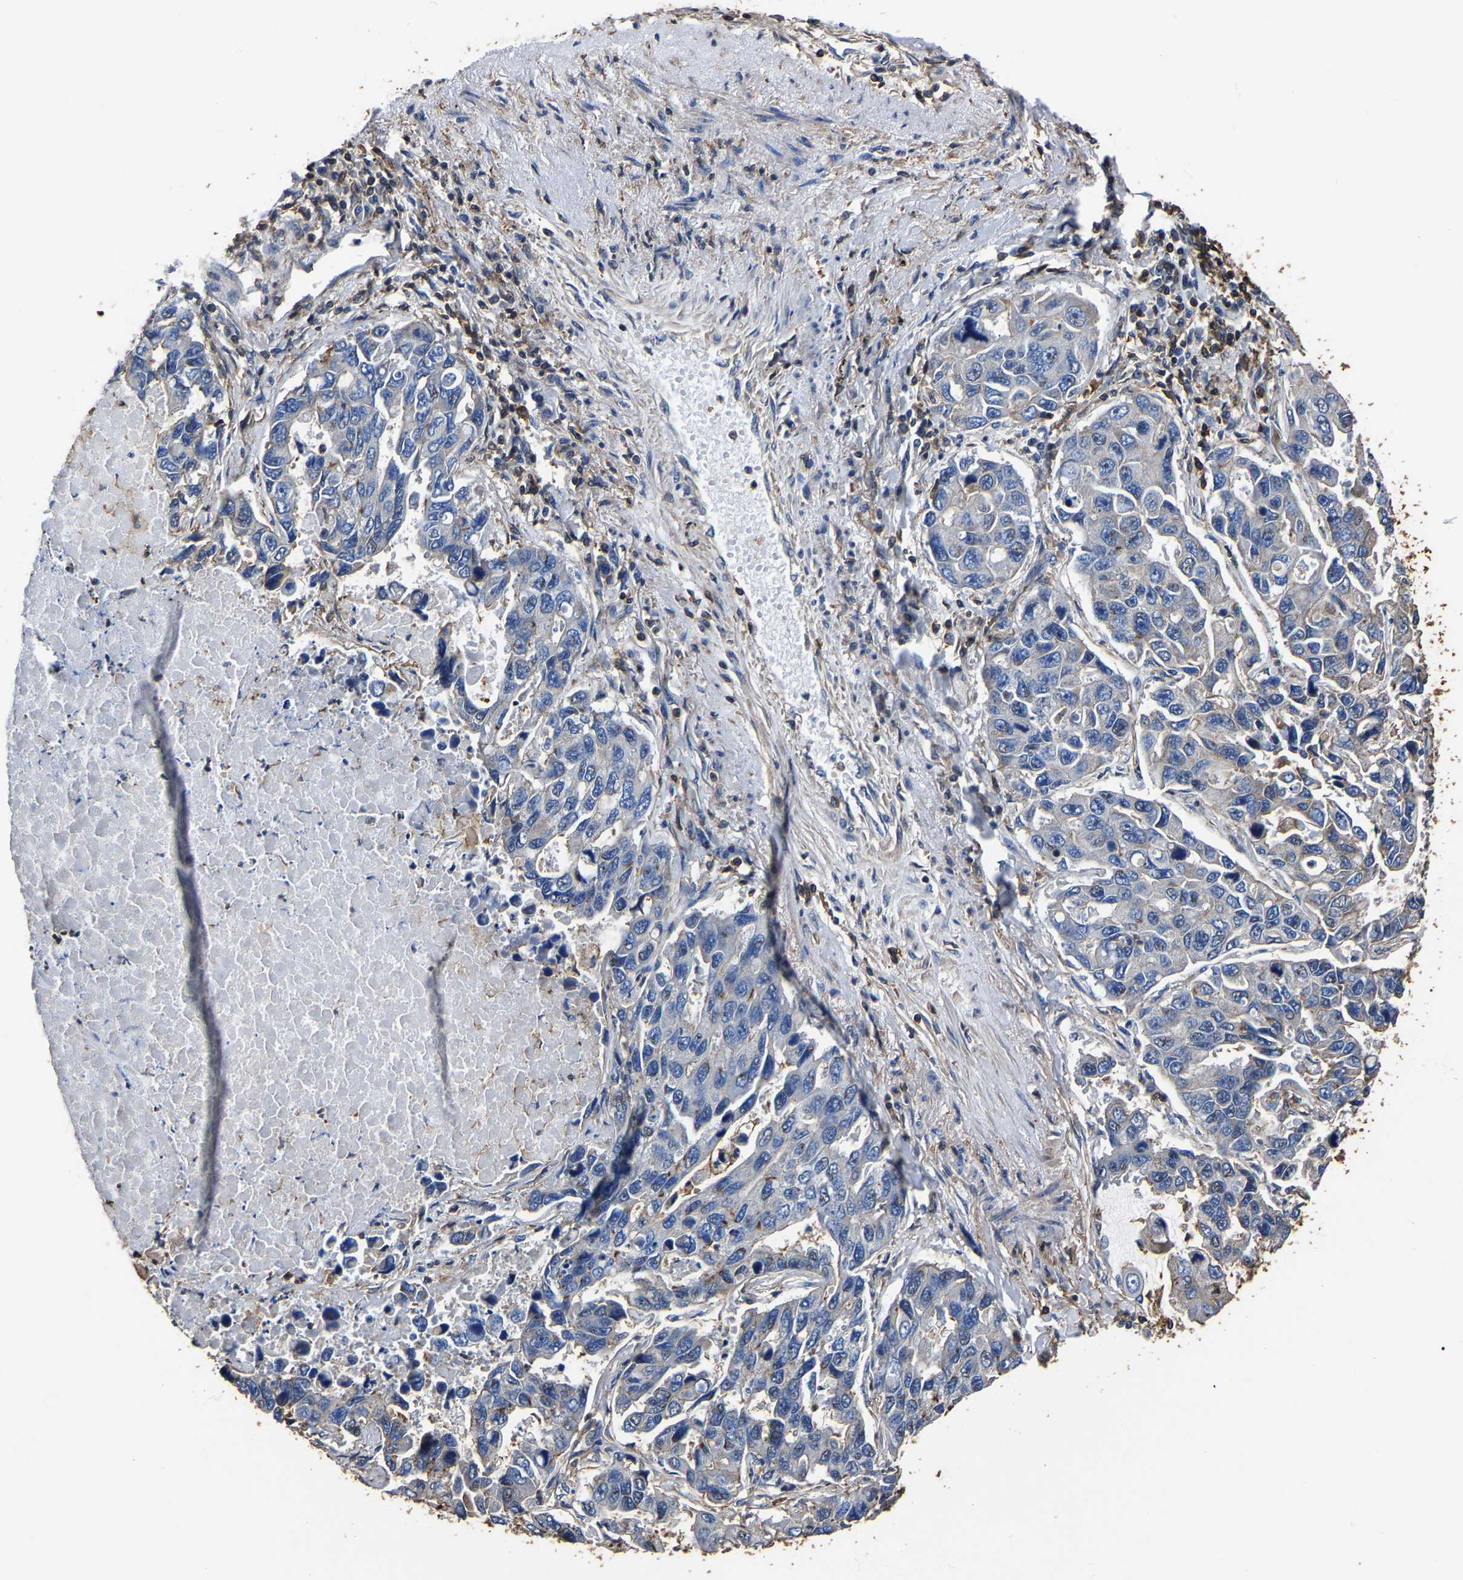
{"staining": {"intensity": "negative", "quantity": "none", "location": "none"}, "tissue": "lung cancer", "cell_type": "Tumor cells", "image_type": "cancer", "snomed": [{"axis": "morphology", "description": "Adenocarcinoma, NOS"}, {"axis": "topography", "description": "Lung"}], "caption": "A high-resolution micrograph shows immunohistochemistry staining of lung cancer (adenocarcinoma), which displays no significant staining in tumor cells.", "gene": "ARMT1", "patient": {"sex": "male", "age": 64}}